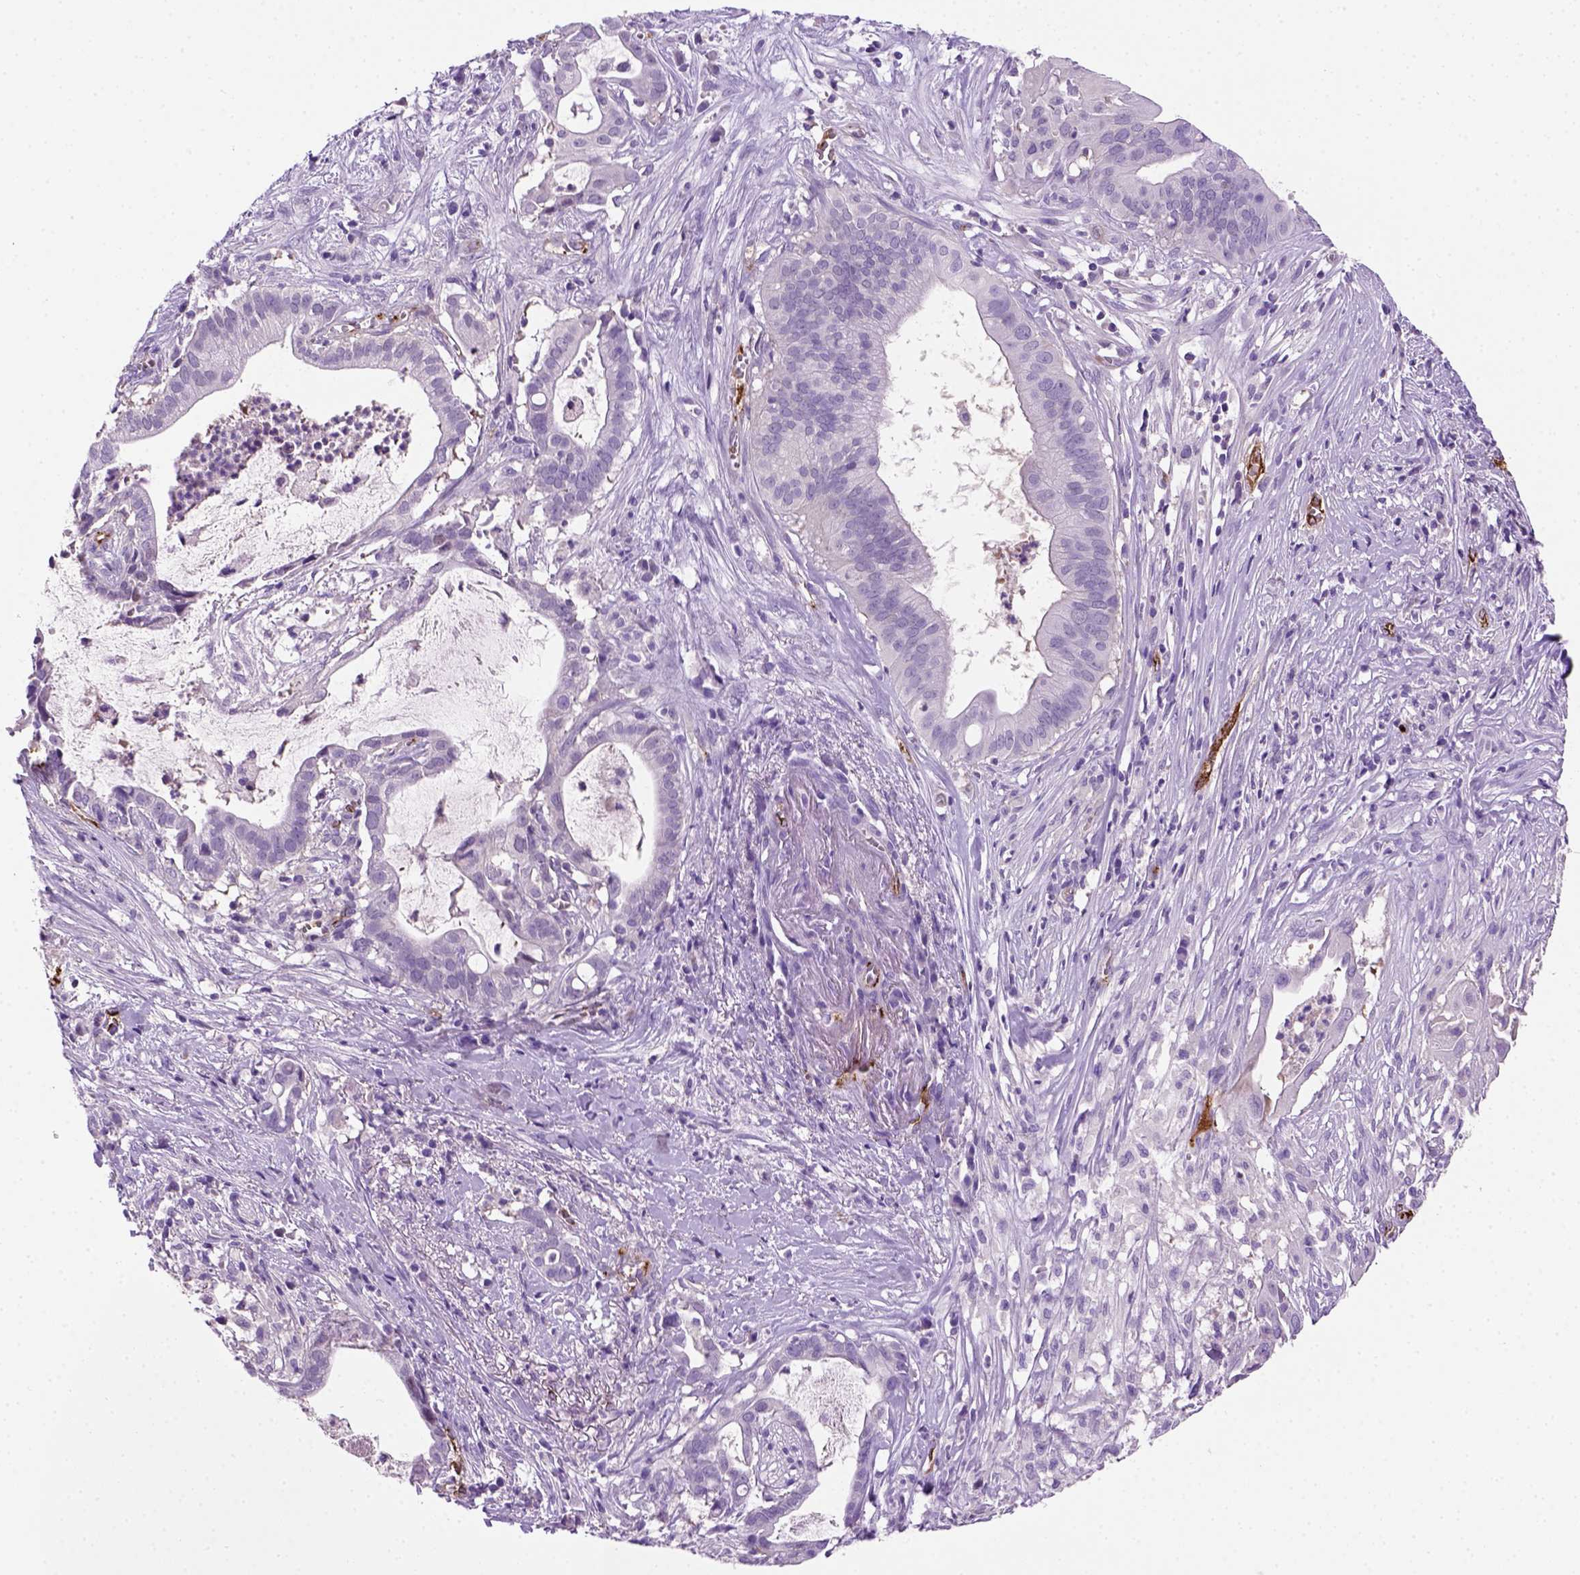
{"staining": {"intensity": "negative", "quantity": "none", "location": "none"}, "tissue": "pancreatic cancer", "cell_type": "Tumor cells", "image_type": "cancer", "snomed": [{"axis": "morphology", "description": "Adenocarcinoma, NOS"}, {"axis": "topography", "description": "Pancreas"}], "caption": "Tumor cells show no significant protein staining in adenocarcinoma (pancreatic). (DAB immunohistochemistry (IHC) with hematoxylin counter stain).", "gene": "VWF", "patient": {"sex": "male", "age": 61}}